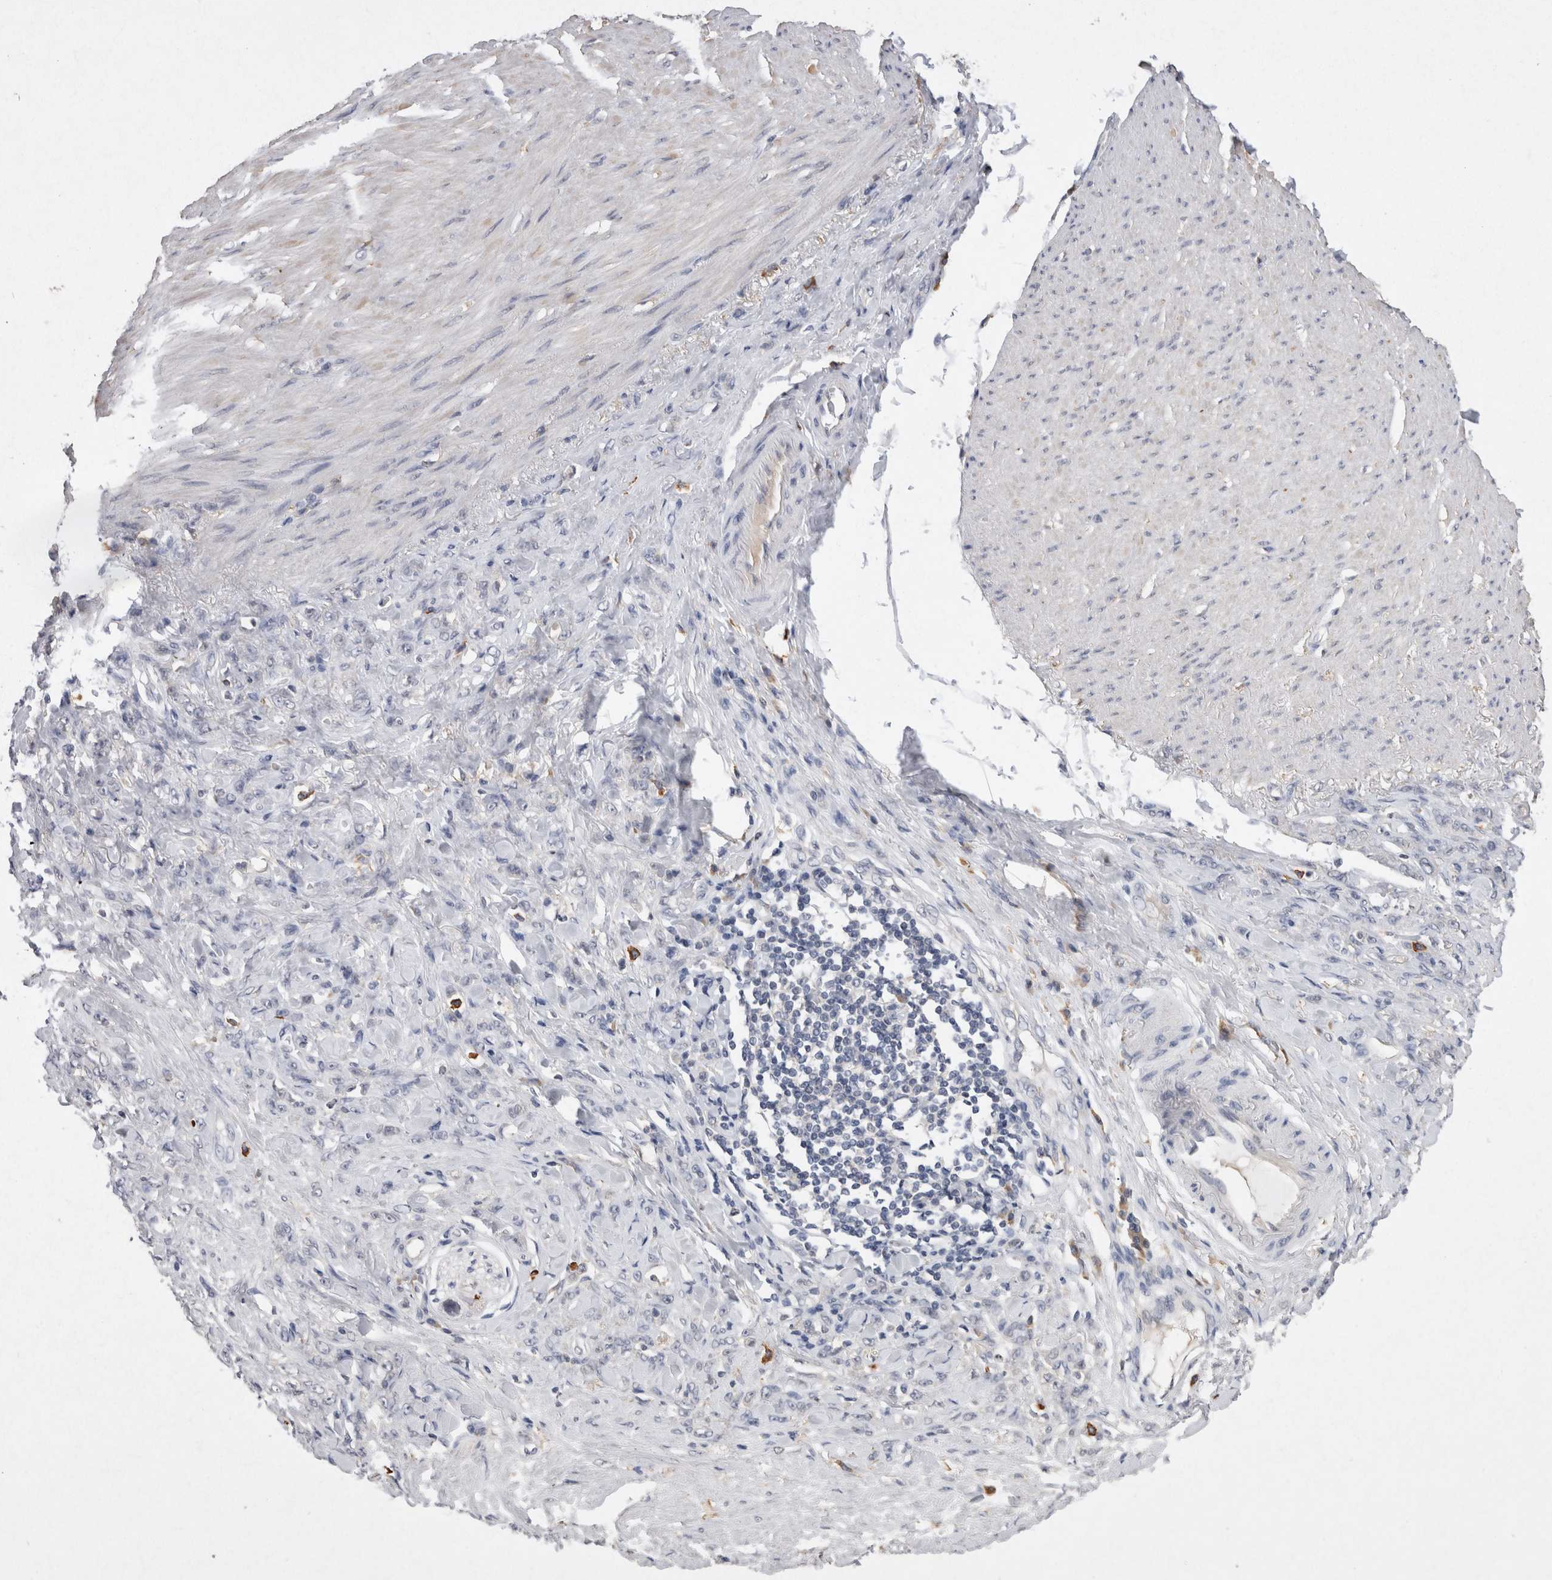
{"staining": {"intensity": "negative", "quantity": "none", "location": "none"}, "tissue": "stomach cancer", "cell_type": "Tumor cells", "image_type": "cancer", "snomed": [{"axis": "morphology", "description": "Adenocarcinoma, NOS"}, {"axis": "topography", "description": "Stomach"}], "caption": "Tumor cells show no significant positivity in adenocarcinoma (stomach). The staining was performed using DAB (3,3'-diaminobenzidine) to visualize the protein expression in brown, while the nuclei were stained in blue with hematoxylin (Magnification: 20x).", "gene": "VSIG4", "patient": {"sex": "male", "age": 82}}